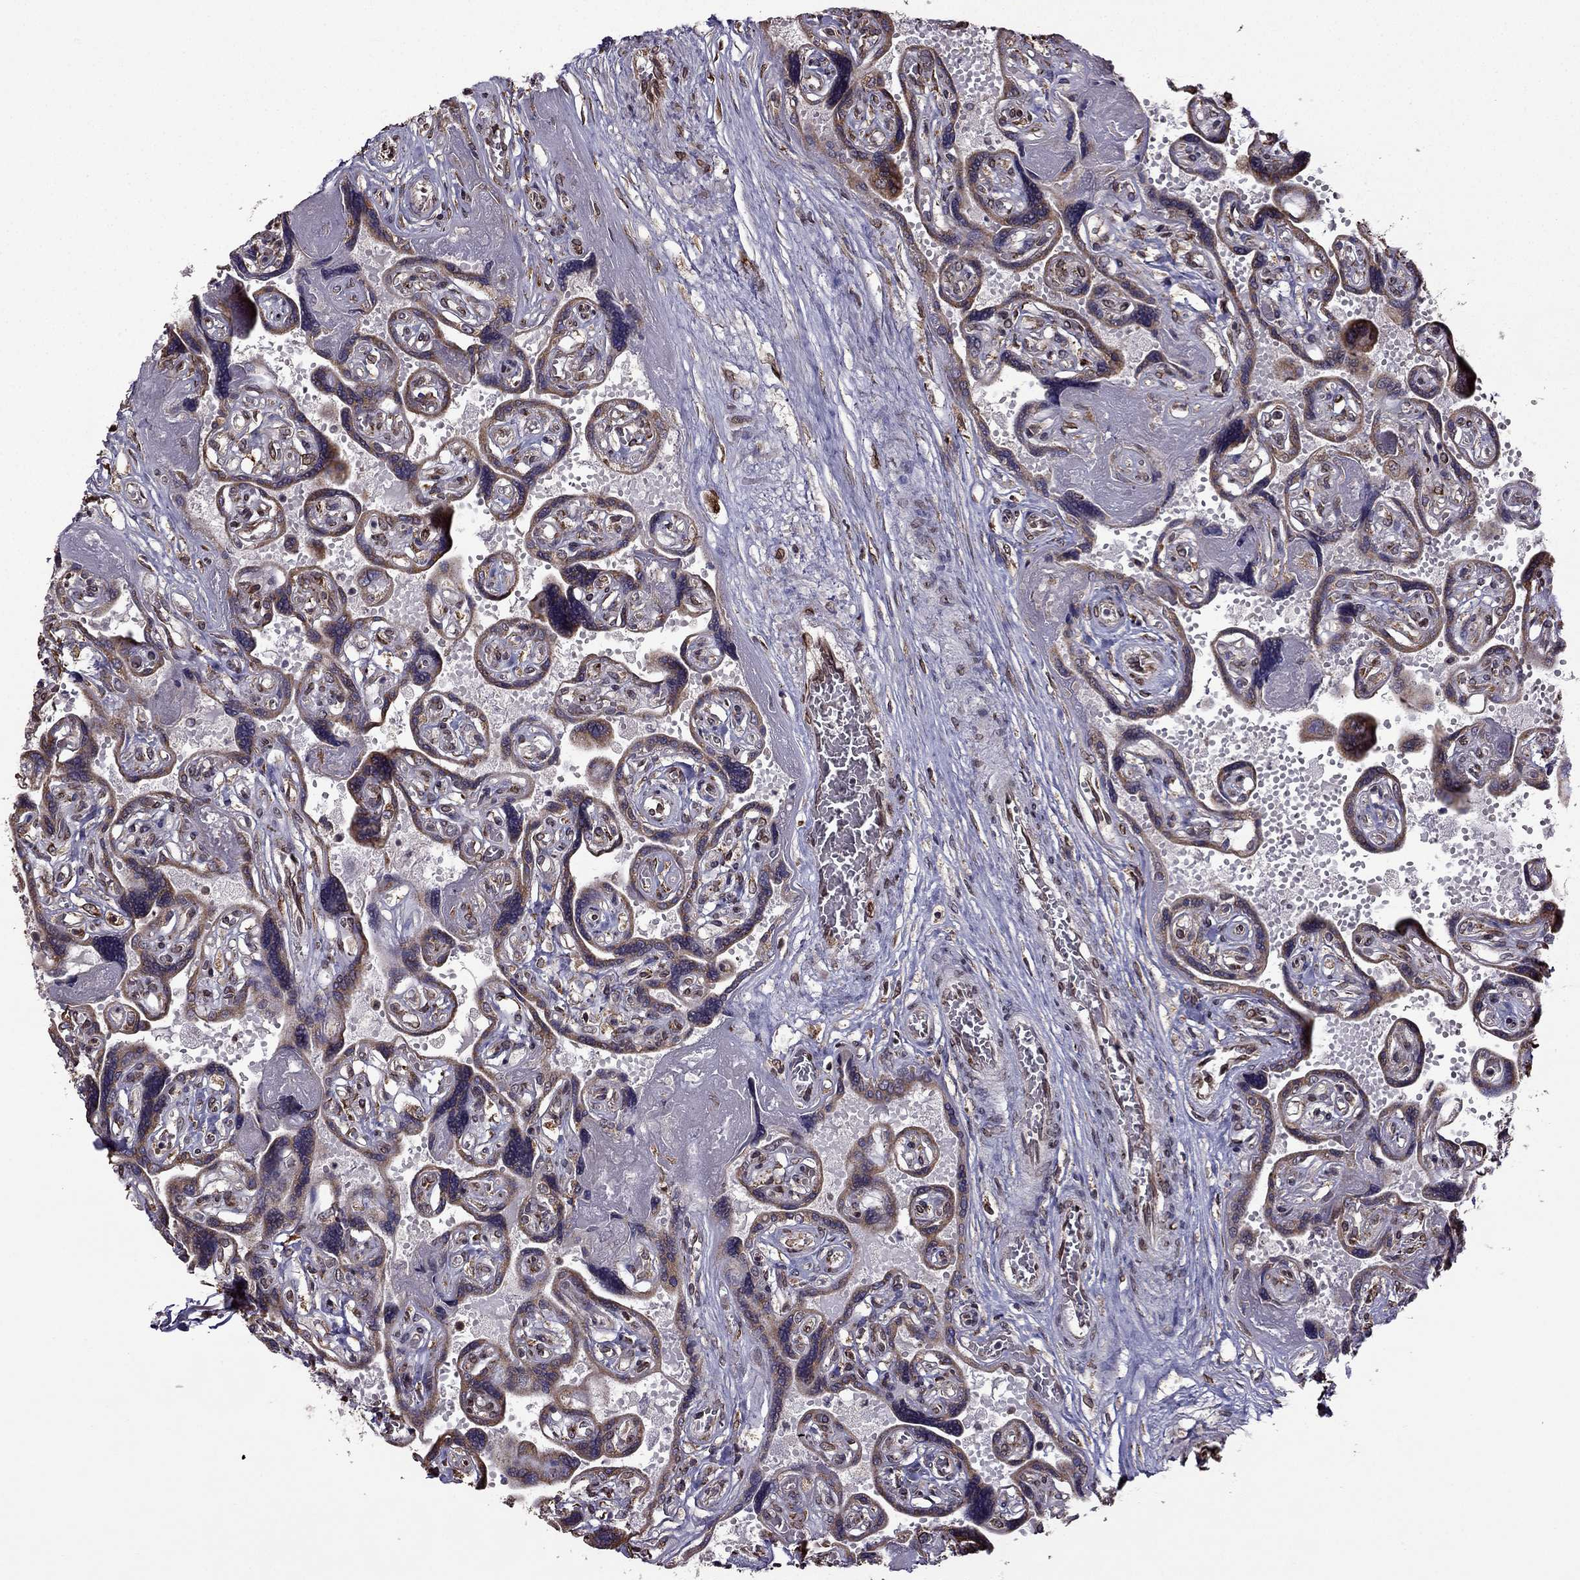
{"staining": {"intensity": "strong", "quantity": ">75%", "location": "cytoplasmic/membranous"}, "tissue": "placenta", "cell_type": "Decidual cells", "image_type": "normal", "snomed": [{"axis": "morphology", "description": "Normal tissue, NOS"}, {"axis": "topography", "description": "Placenta"}], "caption": "This photomicrograph exhibits unremarkable placenta stained with immunohistochemistry to label a protein in brown. The cytoplasmic/membranous of decidual cells show strong positivity for the protein. Nuclei are counter-stained blue.", "gene": "IKBIP", "patient": {"sex": "female", "age": 32}}